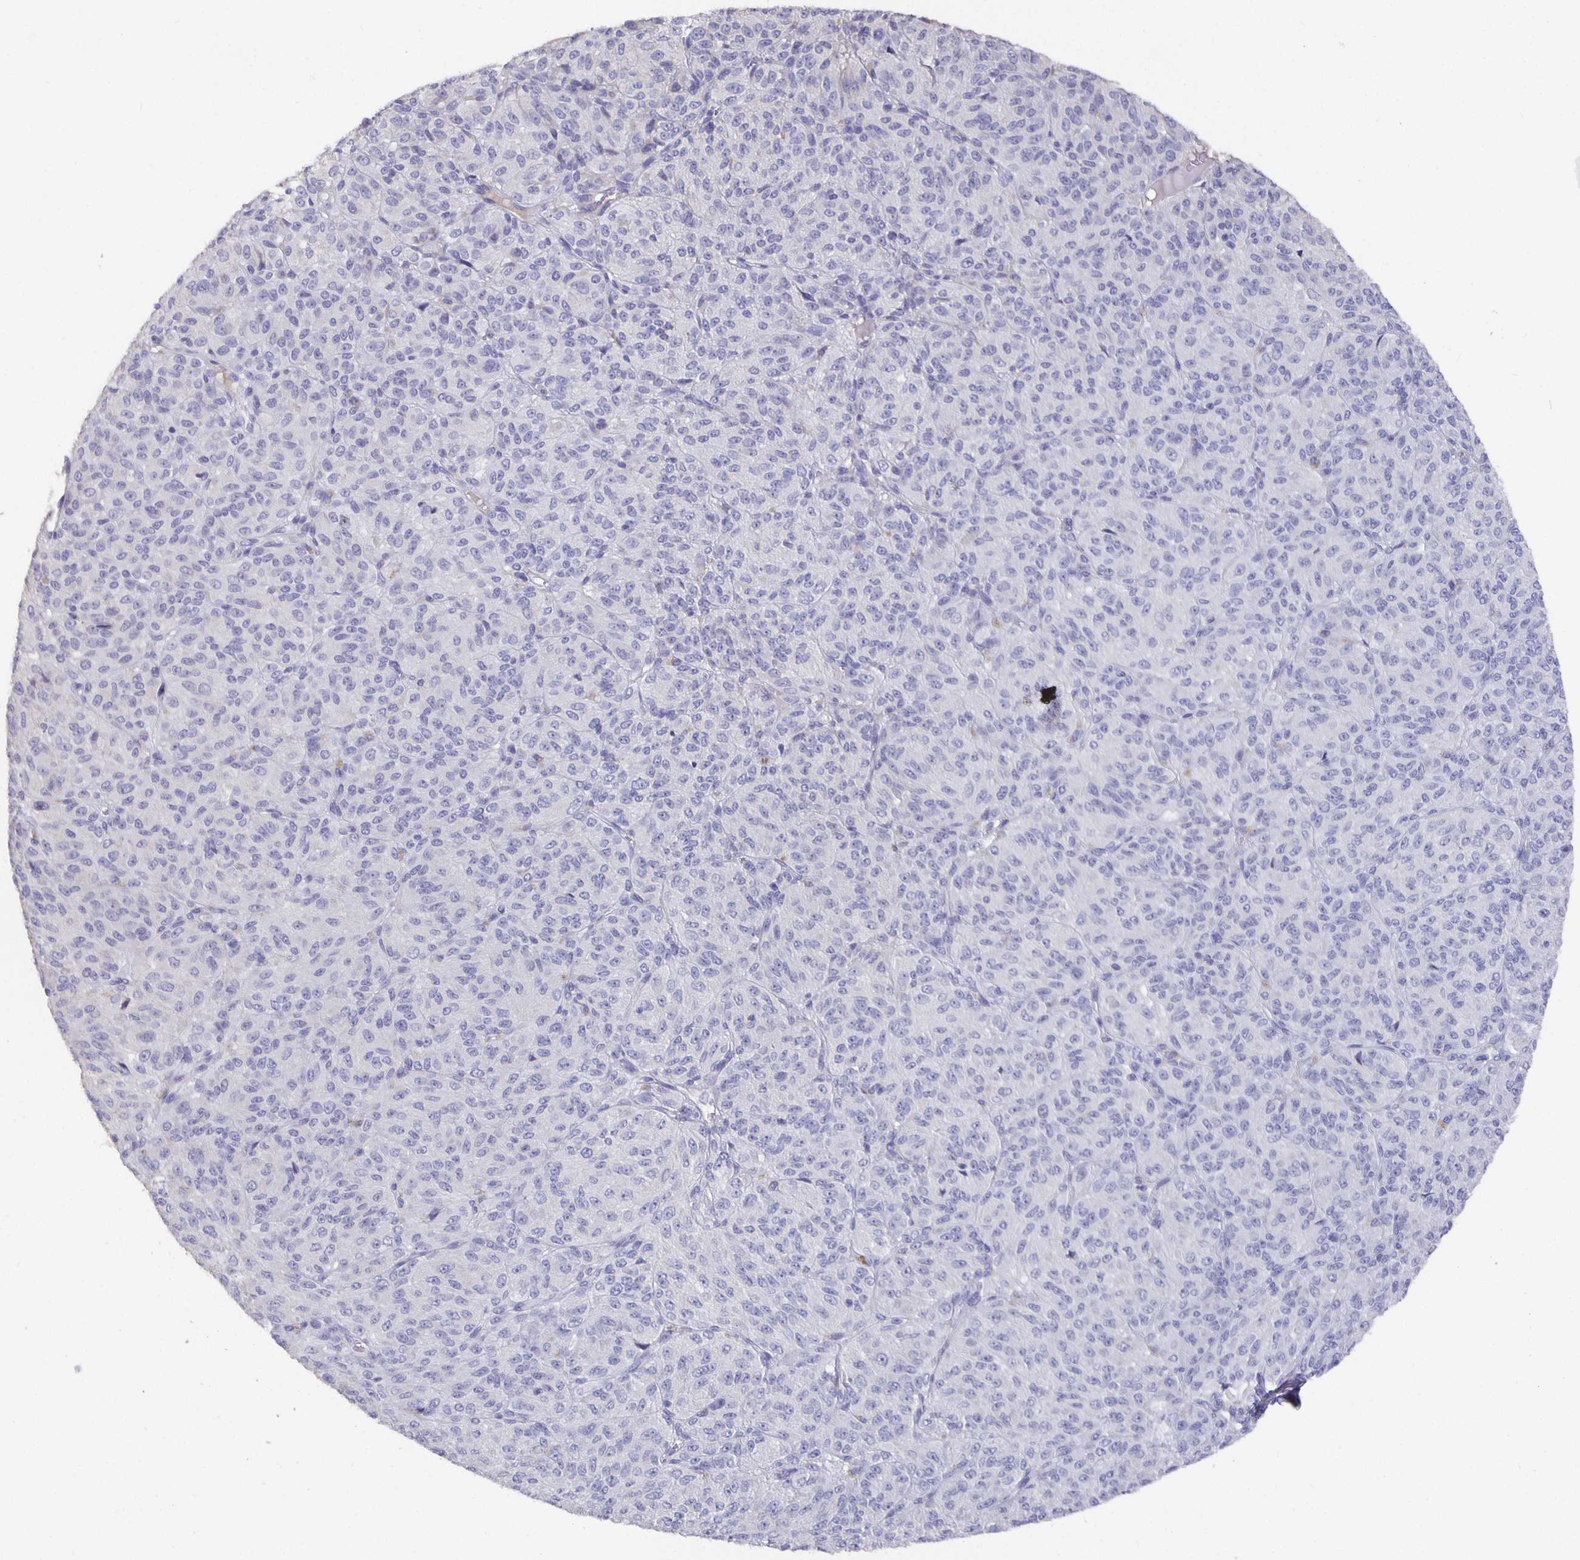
{"staining": {"intensity": "negative", "quantity": "none", "location": "none"}, "tissue": "melanoma", "cell_type": "Tumor cells", "image_type": "cancer", "snomed": [{"axis": "morphology", "description": "Malignant melanoma, Metastatic site"}, {"axis": "topography", "description": "Brain"}], "caption": "High power microscopy micrograph of an immunohistochemistry (IHC) histopathology image of malignant melanoma (metastatic site), revealing no significant positivity in tumor cells.", "gene": "CFAP74", "patient": {"sex": "female", "age": 56}}